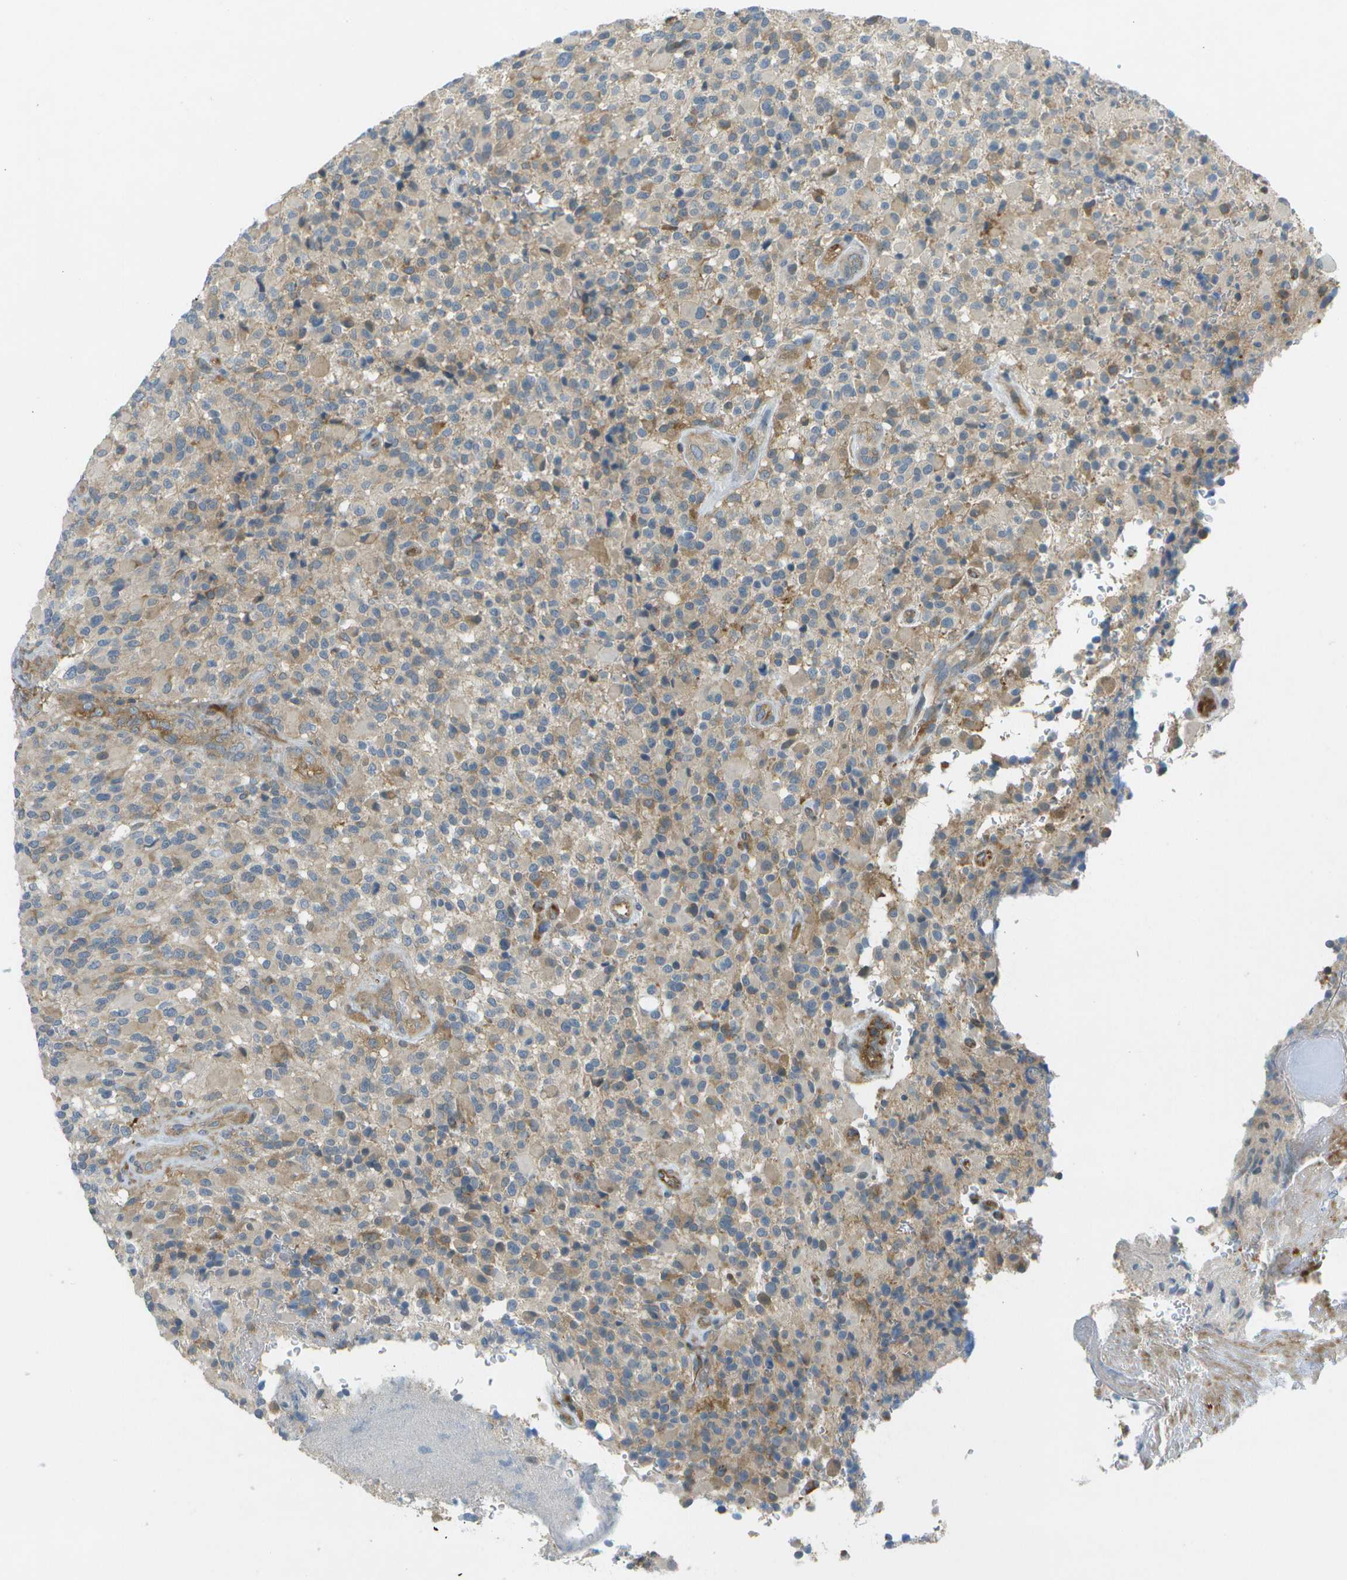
{"staining": {"intensity": "moderate", "quantity": "<25%", "location": "cytoplasmic/membranous"}, "tissue": "glioma", "cell_type": "Tumor cells", "image_type": "cancer", "snomed": [{"axis": "morphology", "description": "Glioma, malignant, High grade"}, {"axis": "topography", "description": "Brain"}], "caption": "Human glioma stained for a protein (brown) demonstrates moderate cytoplasmic/membranous positive expression in about <25% of tumor cells.", "gene": "WNK2", "patient": {"sex": "male", "age": 71}}